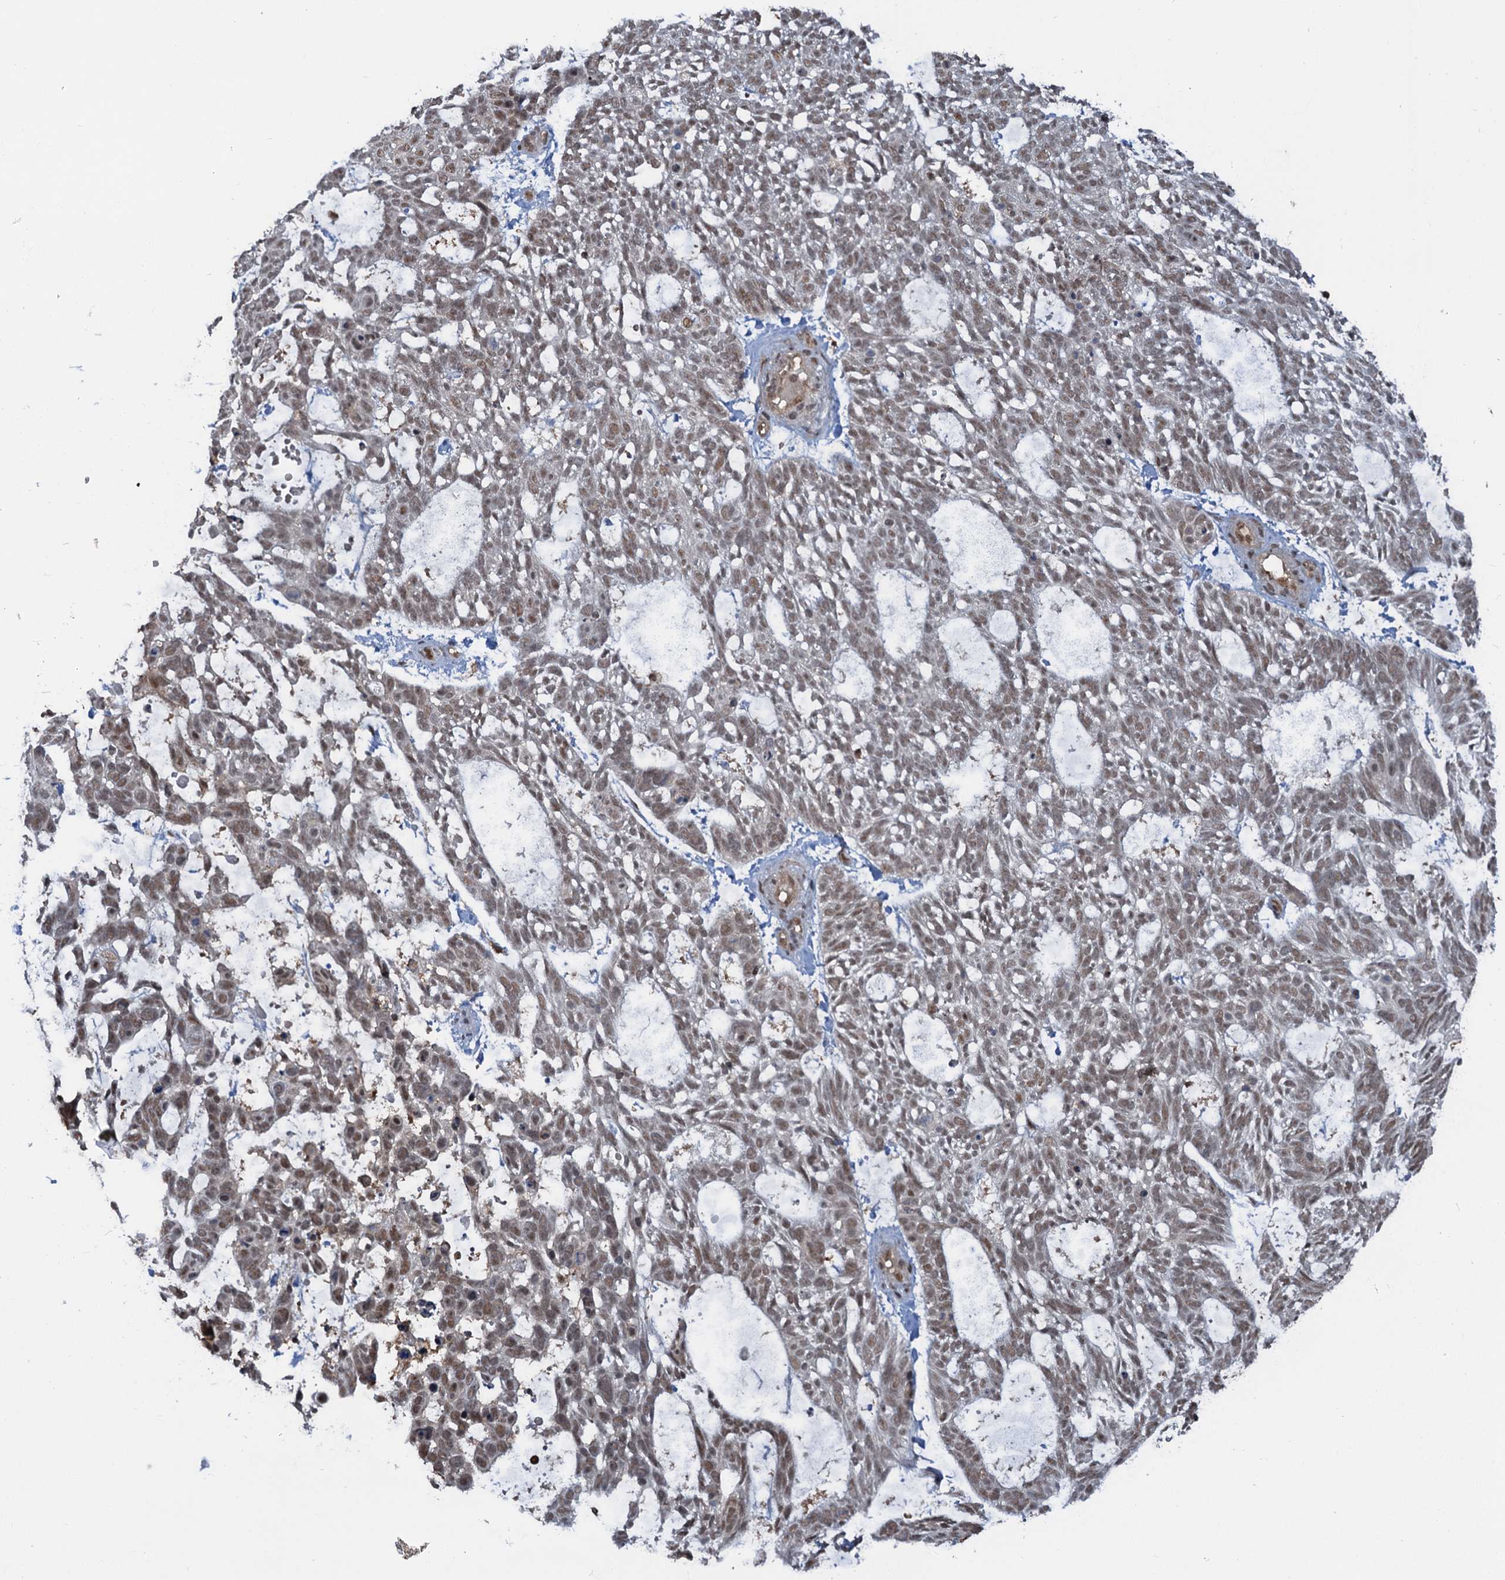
{"staining": {"intensity": "moderate", "quantity": "25%-75%", "location": "nuclear"}, "tissue": "skin cancer", "cell_type": "Tumor cells", "image_type": "cancer", "snomed": [{"axis": "morphology", "description": "Basal cell carcinoma"}, {"axis": "topography", "description": "Skin"}], "caption": "A brown stain highlights moderate nuclear expression of a protein in human skin cancer tumor cells.", "gene": "ZNF609", "patient": {"sex": "male", "age": 88}}